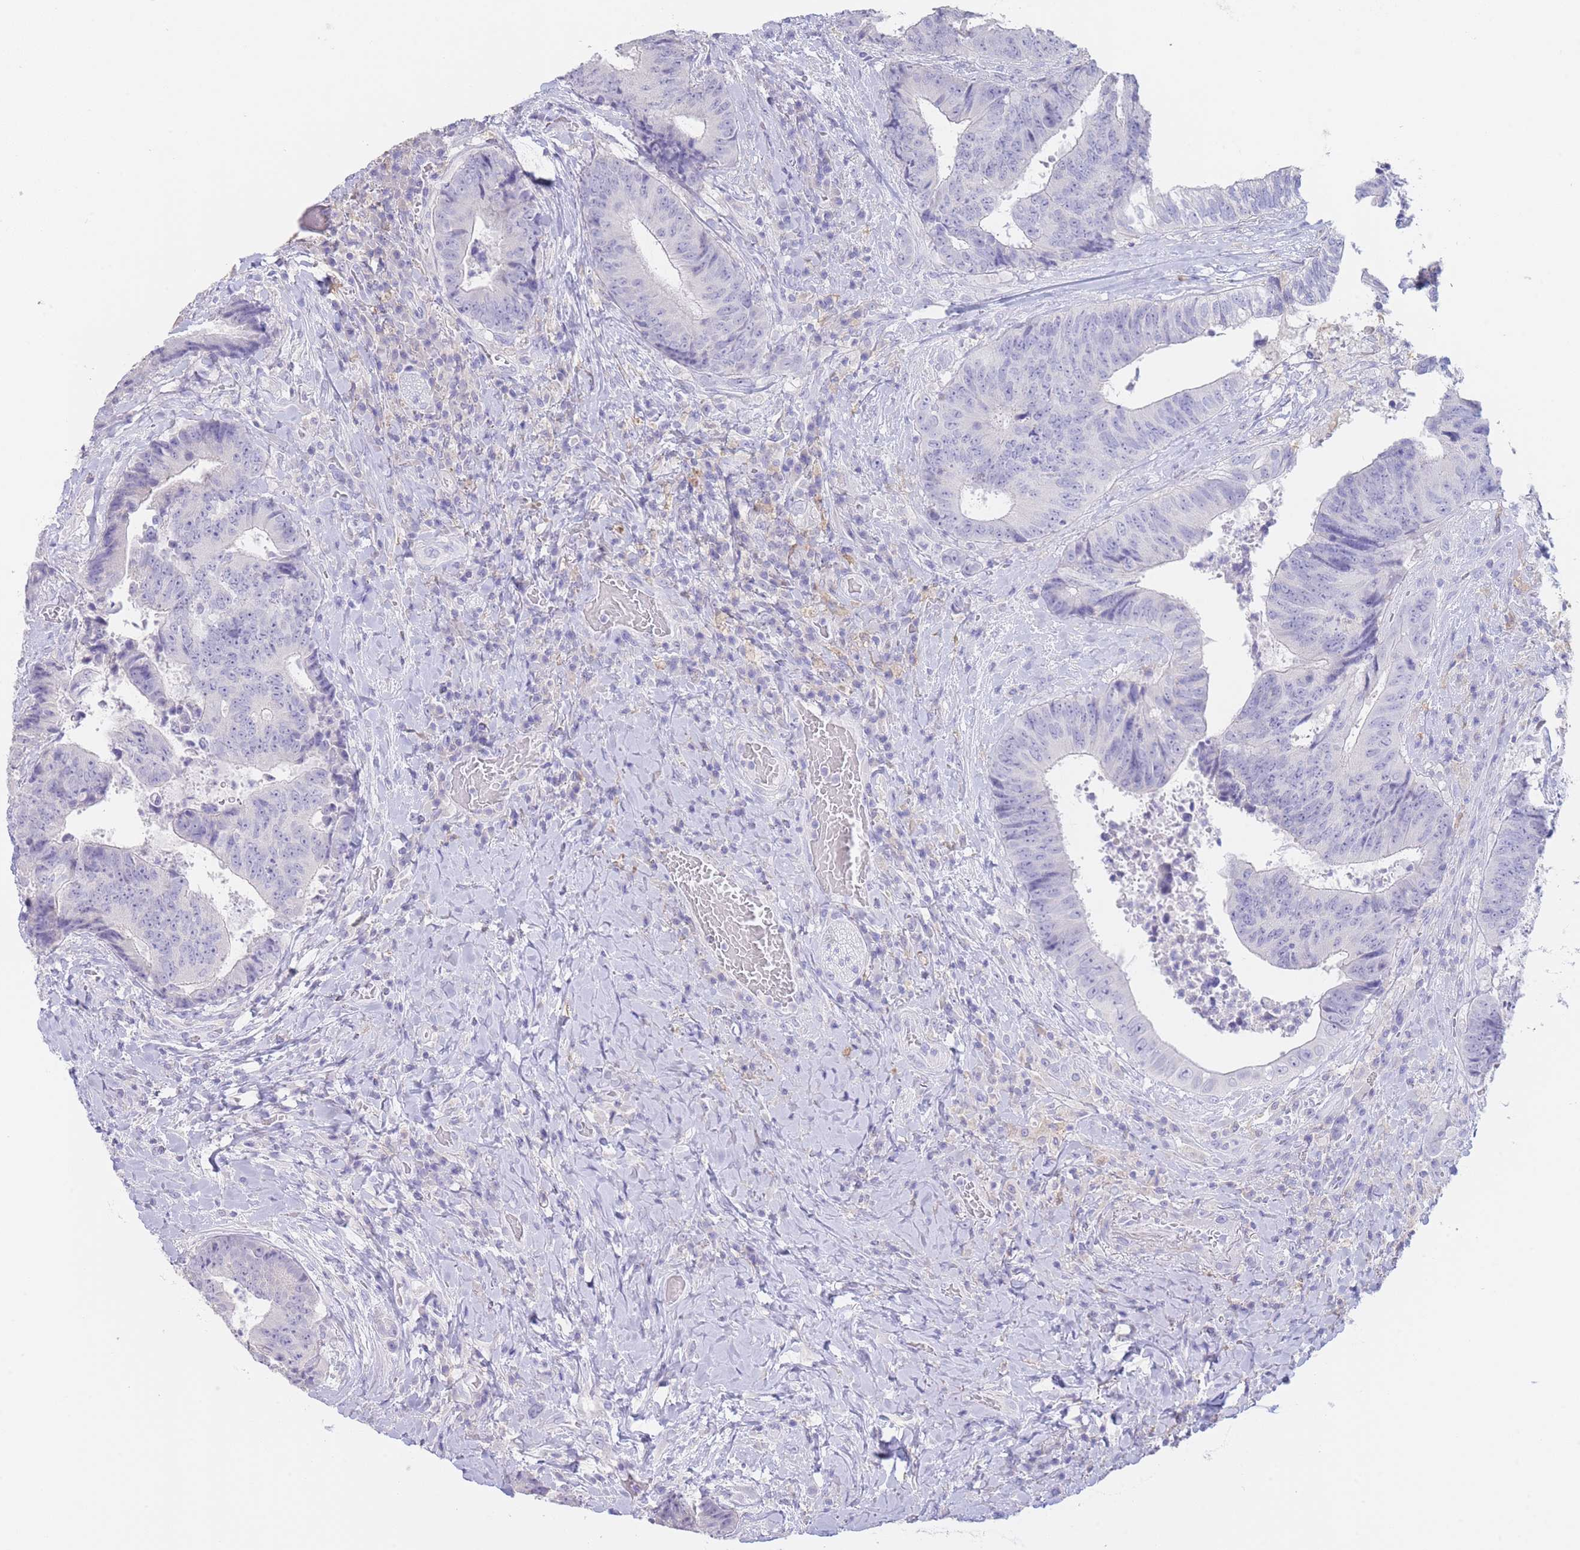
{"staining": {"intensity": "negative", "quantity": "none", "location": "none"}, "tissue": "colorectal cancer", "cell_type": "Tumor cells", "image_type": "cancer", "snomed": [{"axis": "morphology", "description": "Adenocarcinoma, NOS"}, {"axis": "topography", "description": "Rectum"}], "caption": "Tumor cells show no significant positivity in colorectal cancer. (Stains: DAB (3,3'-diaminobenzidine) immunohistochemistry with hematoxylin counter stain, Microscopy: brightfield microscopy at high magnification).", "gene": "CD37", "patient": {"sex": "male", "age": 72}}